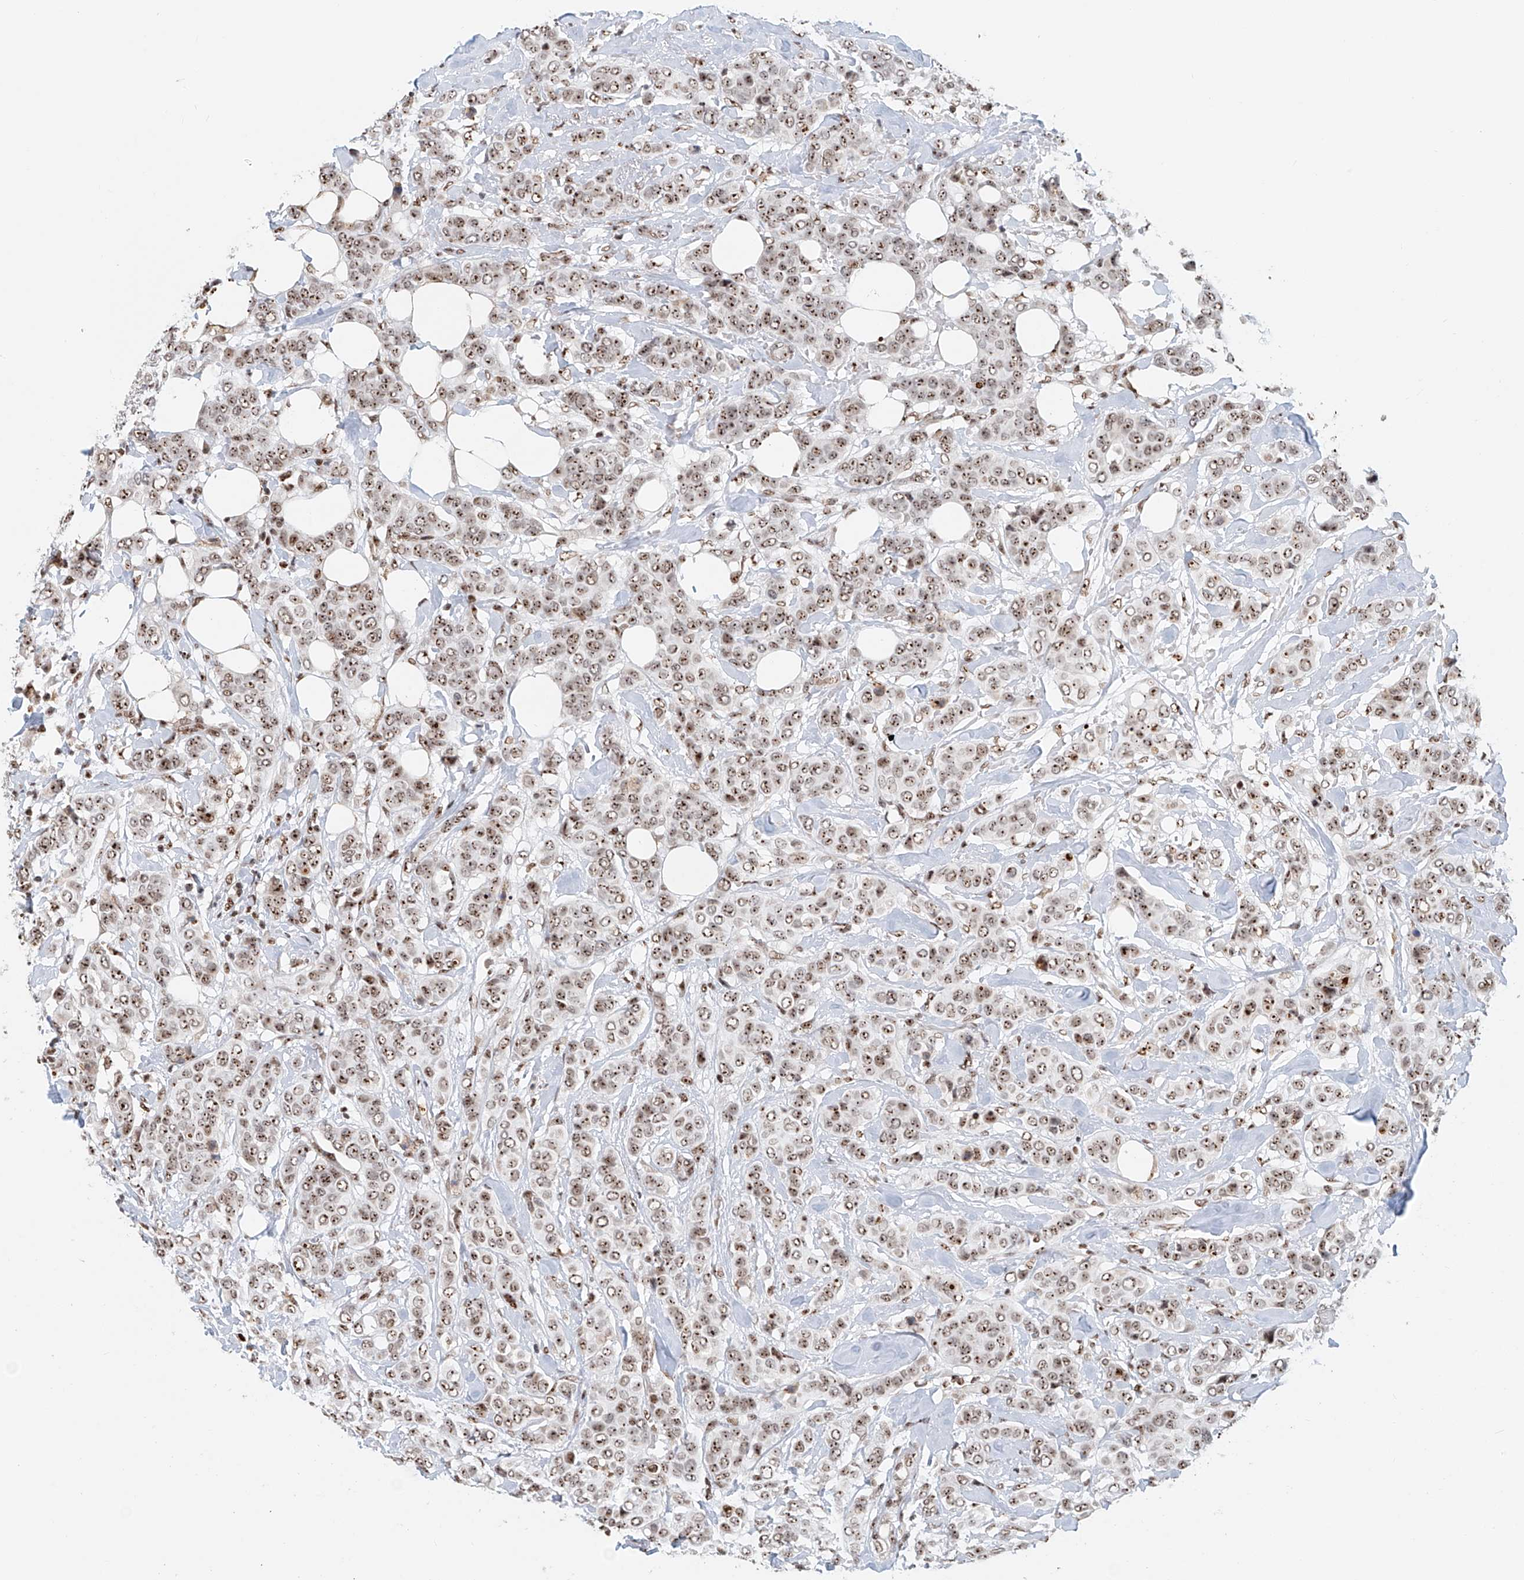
{"staining": {"intensity": "moderate", "quantity": ">75%", "location": "nuclear"}, "tissue": "breast cancer", "cell_type": "Tumor cells", "image_type": "cancer", "snomed": [{"axis": "morphology", "description": "Lobular carcinoma"}, {"axis": "topography", "description": "Breast"}], "caption": "Immunohistochemistry (IHC) (DAB (3,3'-diaminobenzidine)) staining of breast lobular carcinoma demonstrates moderate nuclear protein positivity in about >75% of tumor cells.", "gene": "PRUNE2", "patient": {"sex": "female", "age": 51}}